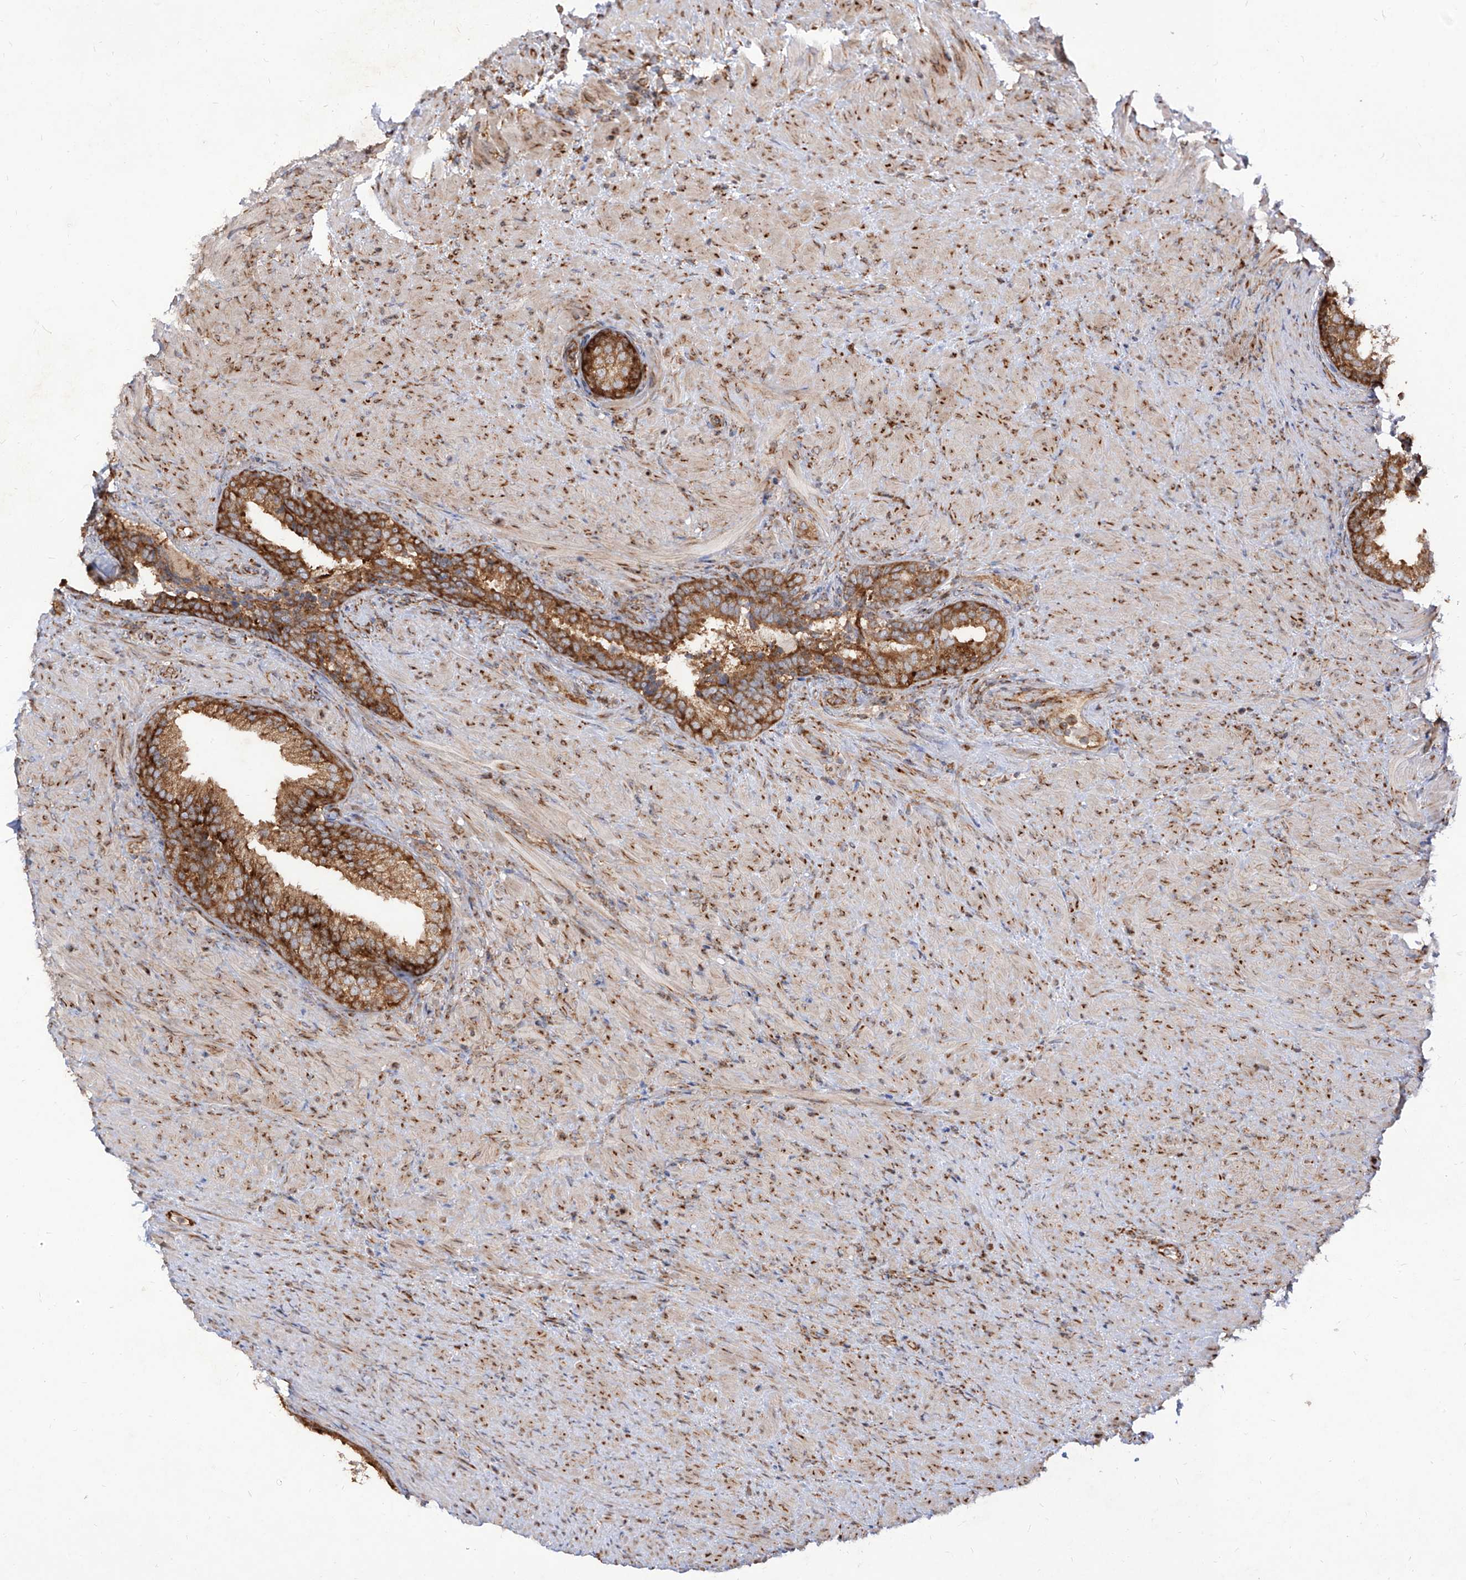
{"staining": {"intensity": "strong", "quantity": ">75%", "location": "cytoplasmic/membranous"}, "tissue": "prostate", "cell_type": "Glandular cells", "image_type": "normal", "snomed": [{"axis": "morphology", "description": "Normal tissue, NOS"}, {"axis": "topography", "description": "Prostate"}], "caption": "About >75% of glandular cells in normal prostate exhibit strong cytoplasmic/membranous protein staining as visualized by brown immunohistochemical staining.", "gene": "RPS25", "patient": {"sex": "male", "age": 76}}